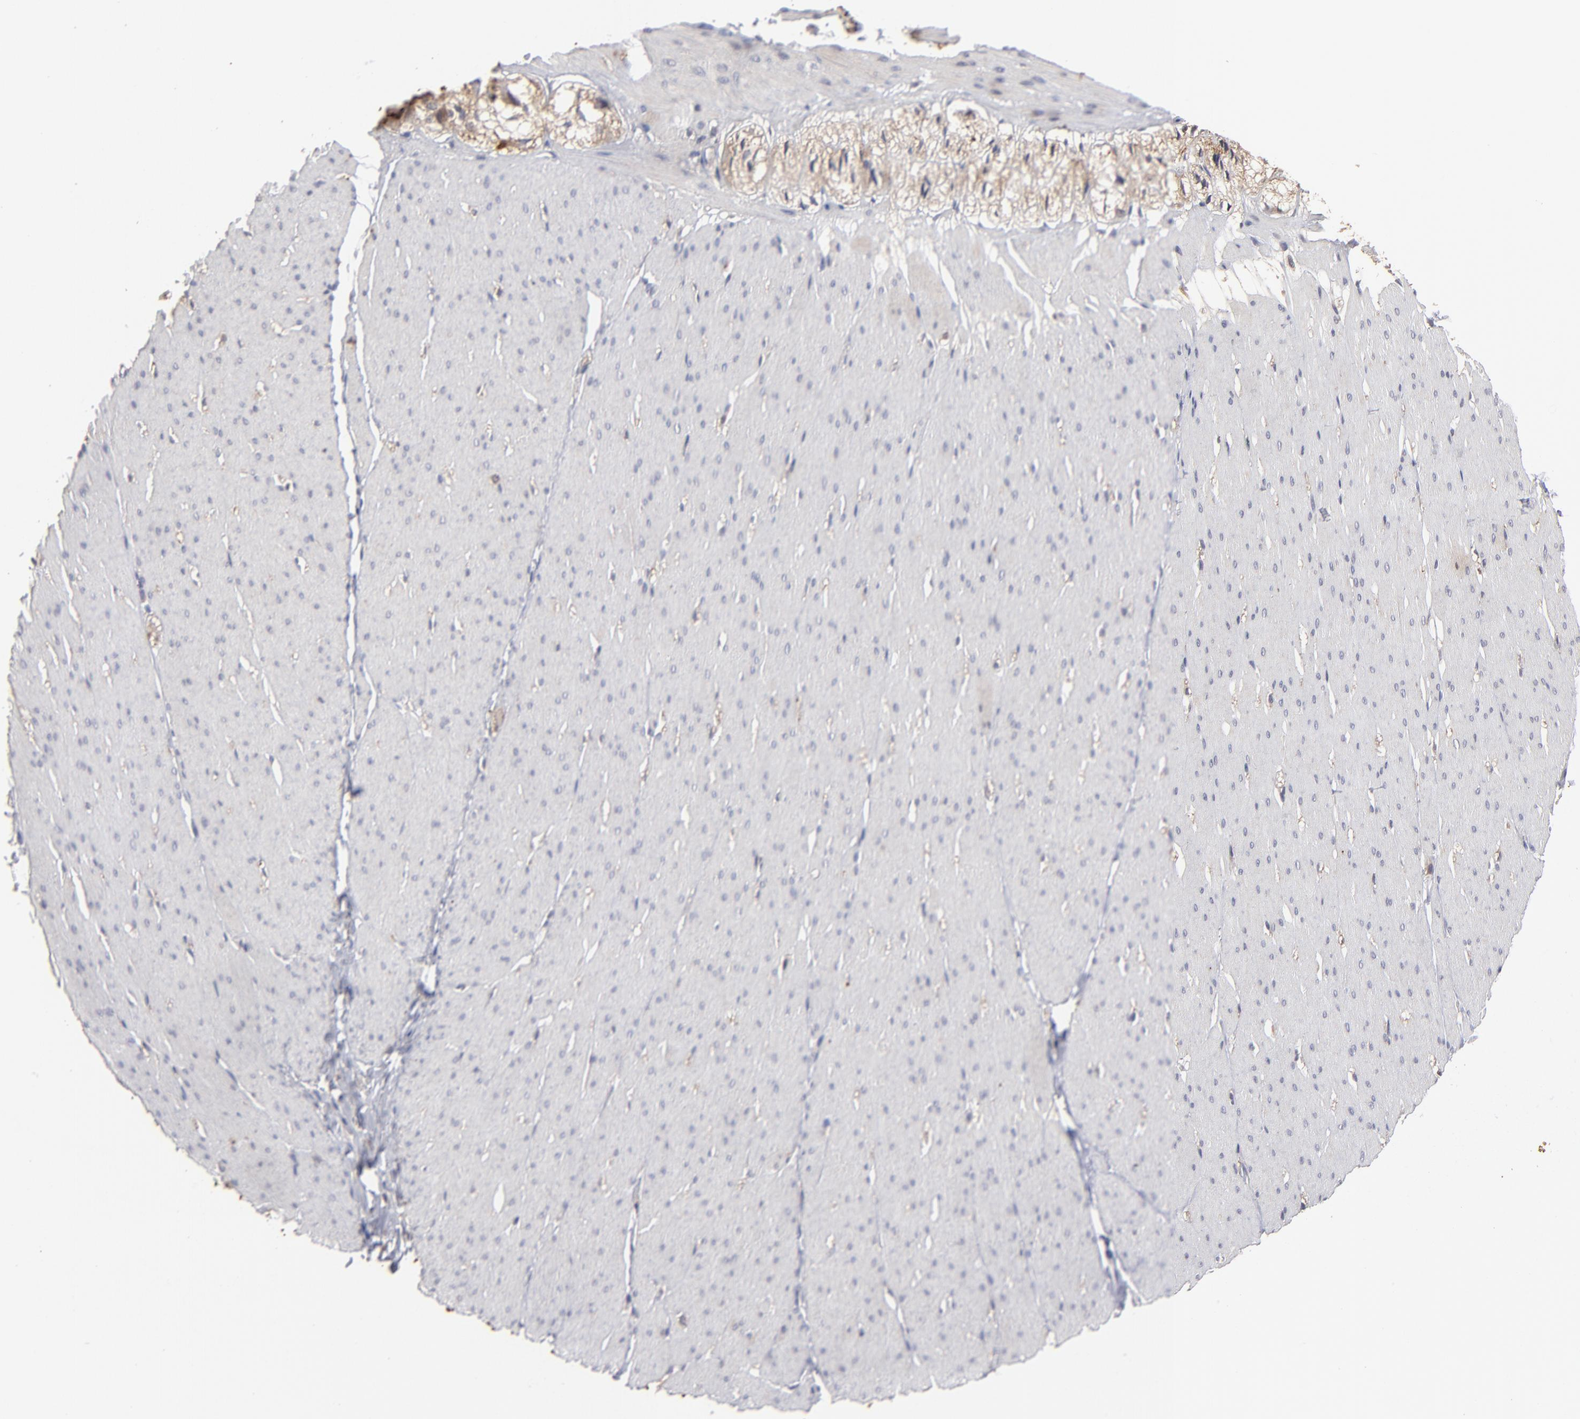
{"staining": {"intensity": "negative", "quantity": "none", "location": "none"}, "tissue": "smooth muscle", "cell_type": "Smooth muscle cells", "image_type": "normal", "snomed": [{"axis": "morphology", "description": "Normal tissue, NOS"}, {"axis": "topography", "description": "Smooth muscle"}, {"axis": "topography", "description": "Colon"}], "caption": "Immunohistochemical staining of normal smooth muscle displays no significant positivity in smooth muscle cells. (DAB immunohistochemistry (IHC) visualized using brightfield microscopy, high magnification).", "gene": "GPM6B", "patient": {"sex": "male", "age": 67}}